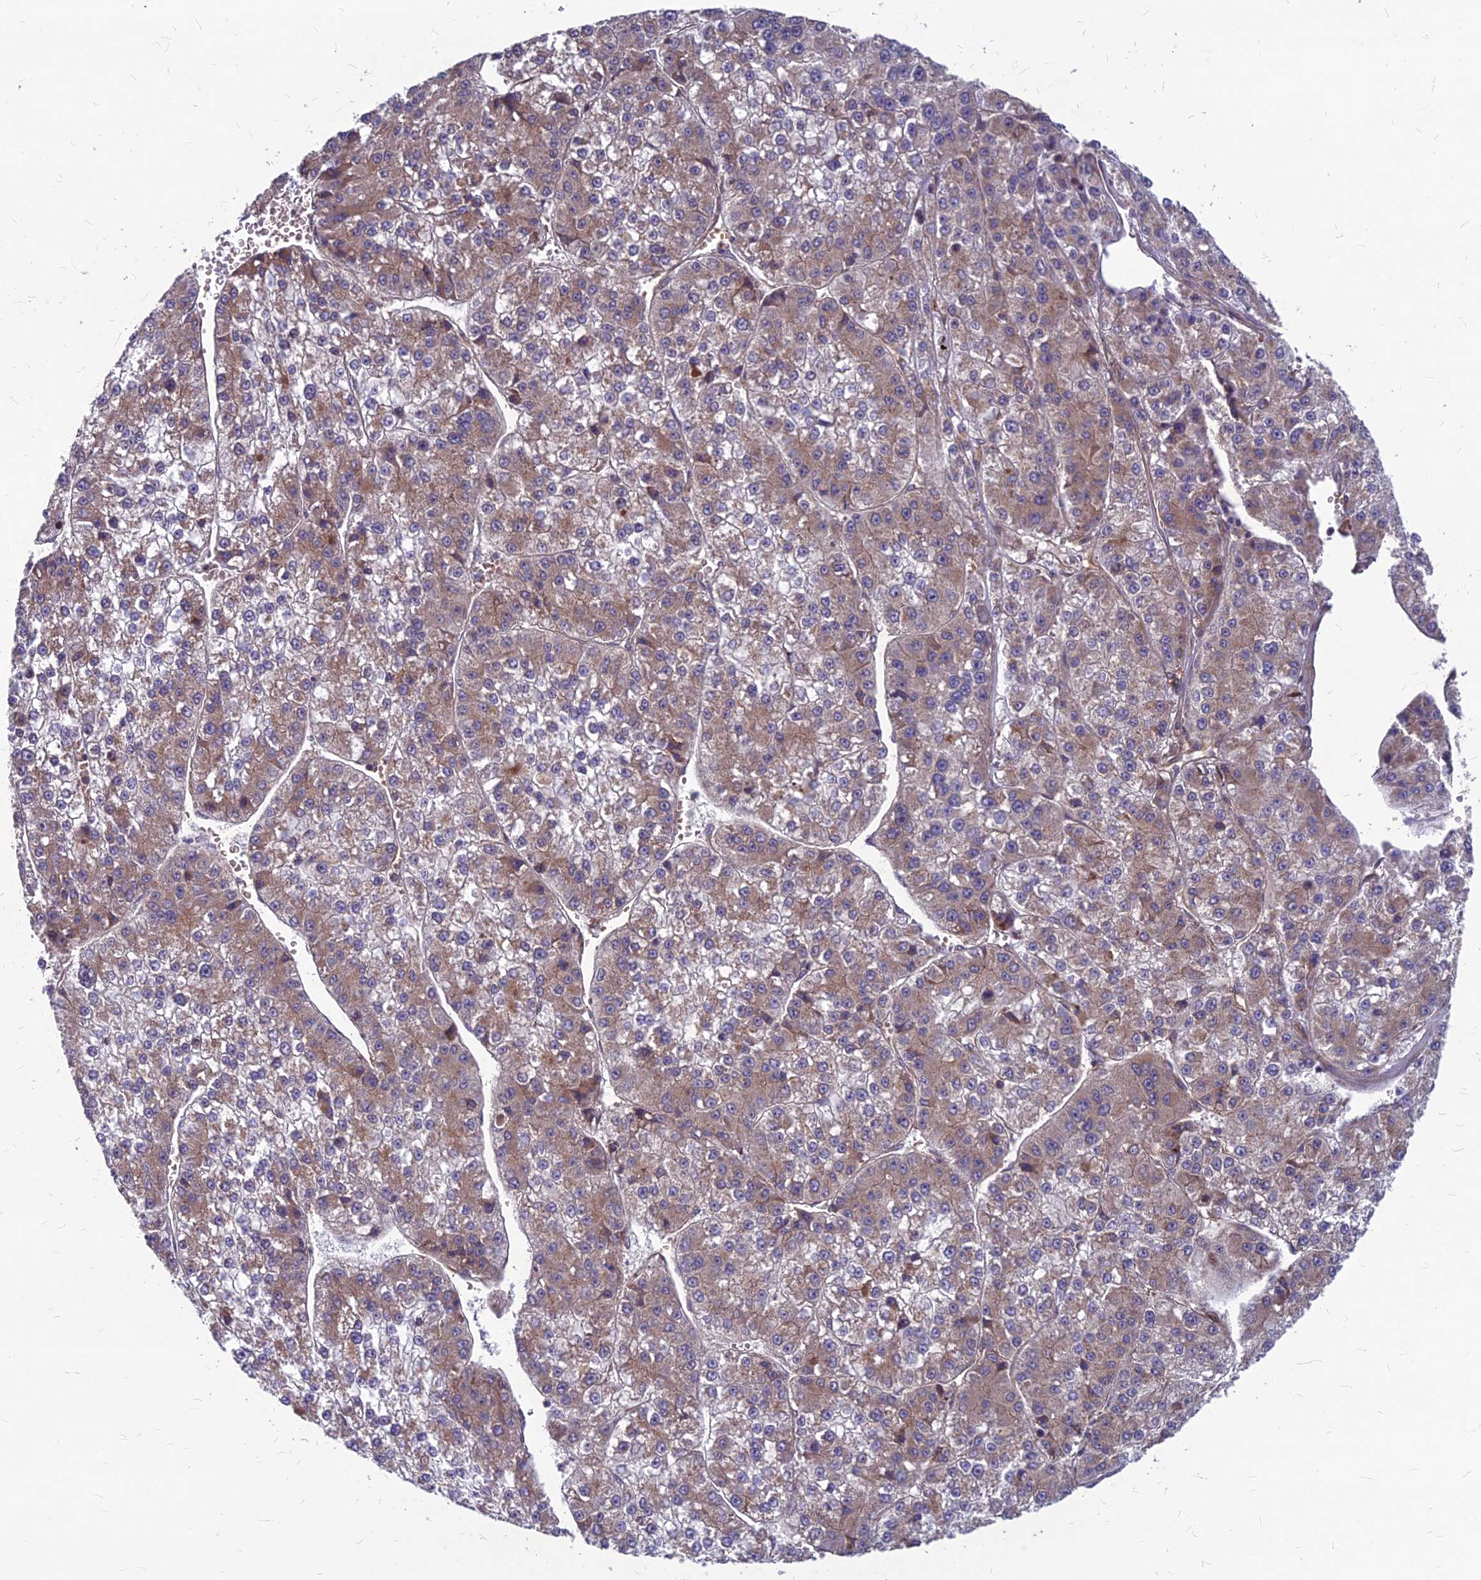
{"staining": {"intensity": "moderate", "quantity": "25%-75%", "location": "cytoplasmic/membranous"}, "tissue": "liver cancer", "cell_type": "Tumor cells", "image_type": "cancer", "snomed": [{"axis": "morphology", "description": "Carcinoma, Hepatocellular, NOS"}, {"axis": "topography", "description": "Liver"}], "caption": "Immunohistochemical staining of human liver hepatocellular carcinoma shows medium levels of moderate cytoplasmic/membranous staining in approximately 25%-75% of tumor cells.", "gene": "MFSD8", "patient": {"sex": "female", "age": 73}}